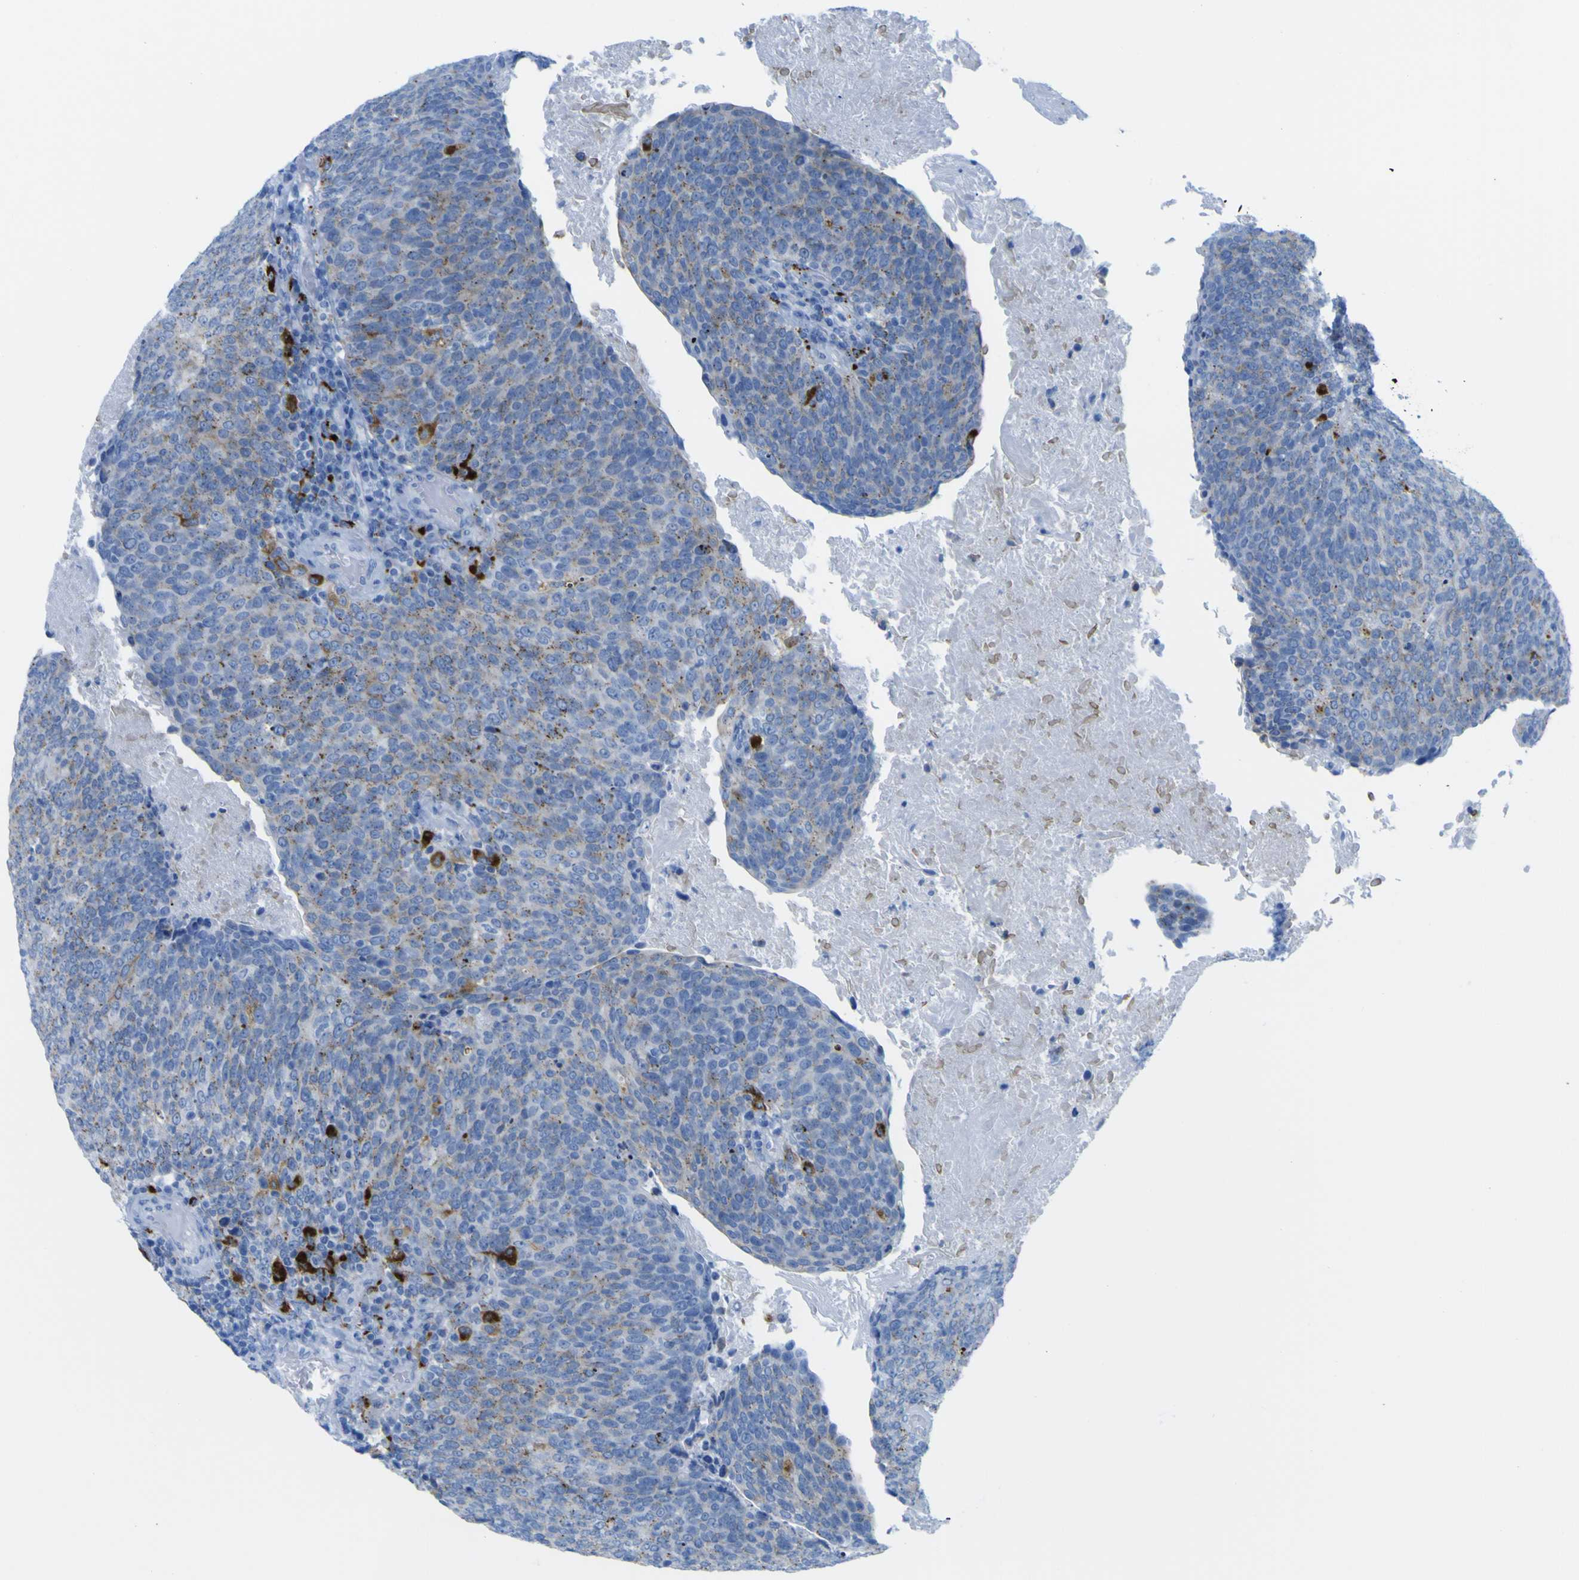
{"staining": {"intensity": "moderate", "quantity": "25%-75%", "location": "cytoplasmic/membranous"}, "tissue": "head and neck cancer", "cell_type": "Tumor cells", "image_type": "cancer", "snomed": [{"axis": "morphology", "description": "Squamous cell carcinoma, NOS"}, {"axis": "morphology", "description": "Squamous cell carcinoma, metastatic, NOS"}, {"axis": "topography", "description": "Lymph node"}, {"axis": "topography", "description": "Head-Neck"}], "caption": "Squamous cell carcinoma (head and neck) tissue reveals moderate cytoplasmic/membranous positivity in about 25%-75% of tumor cells", "gene": "PLD3", "patient": {"sex": "male", "age": 62}}